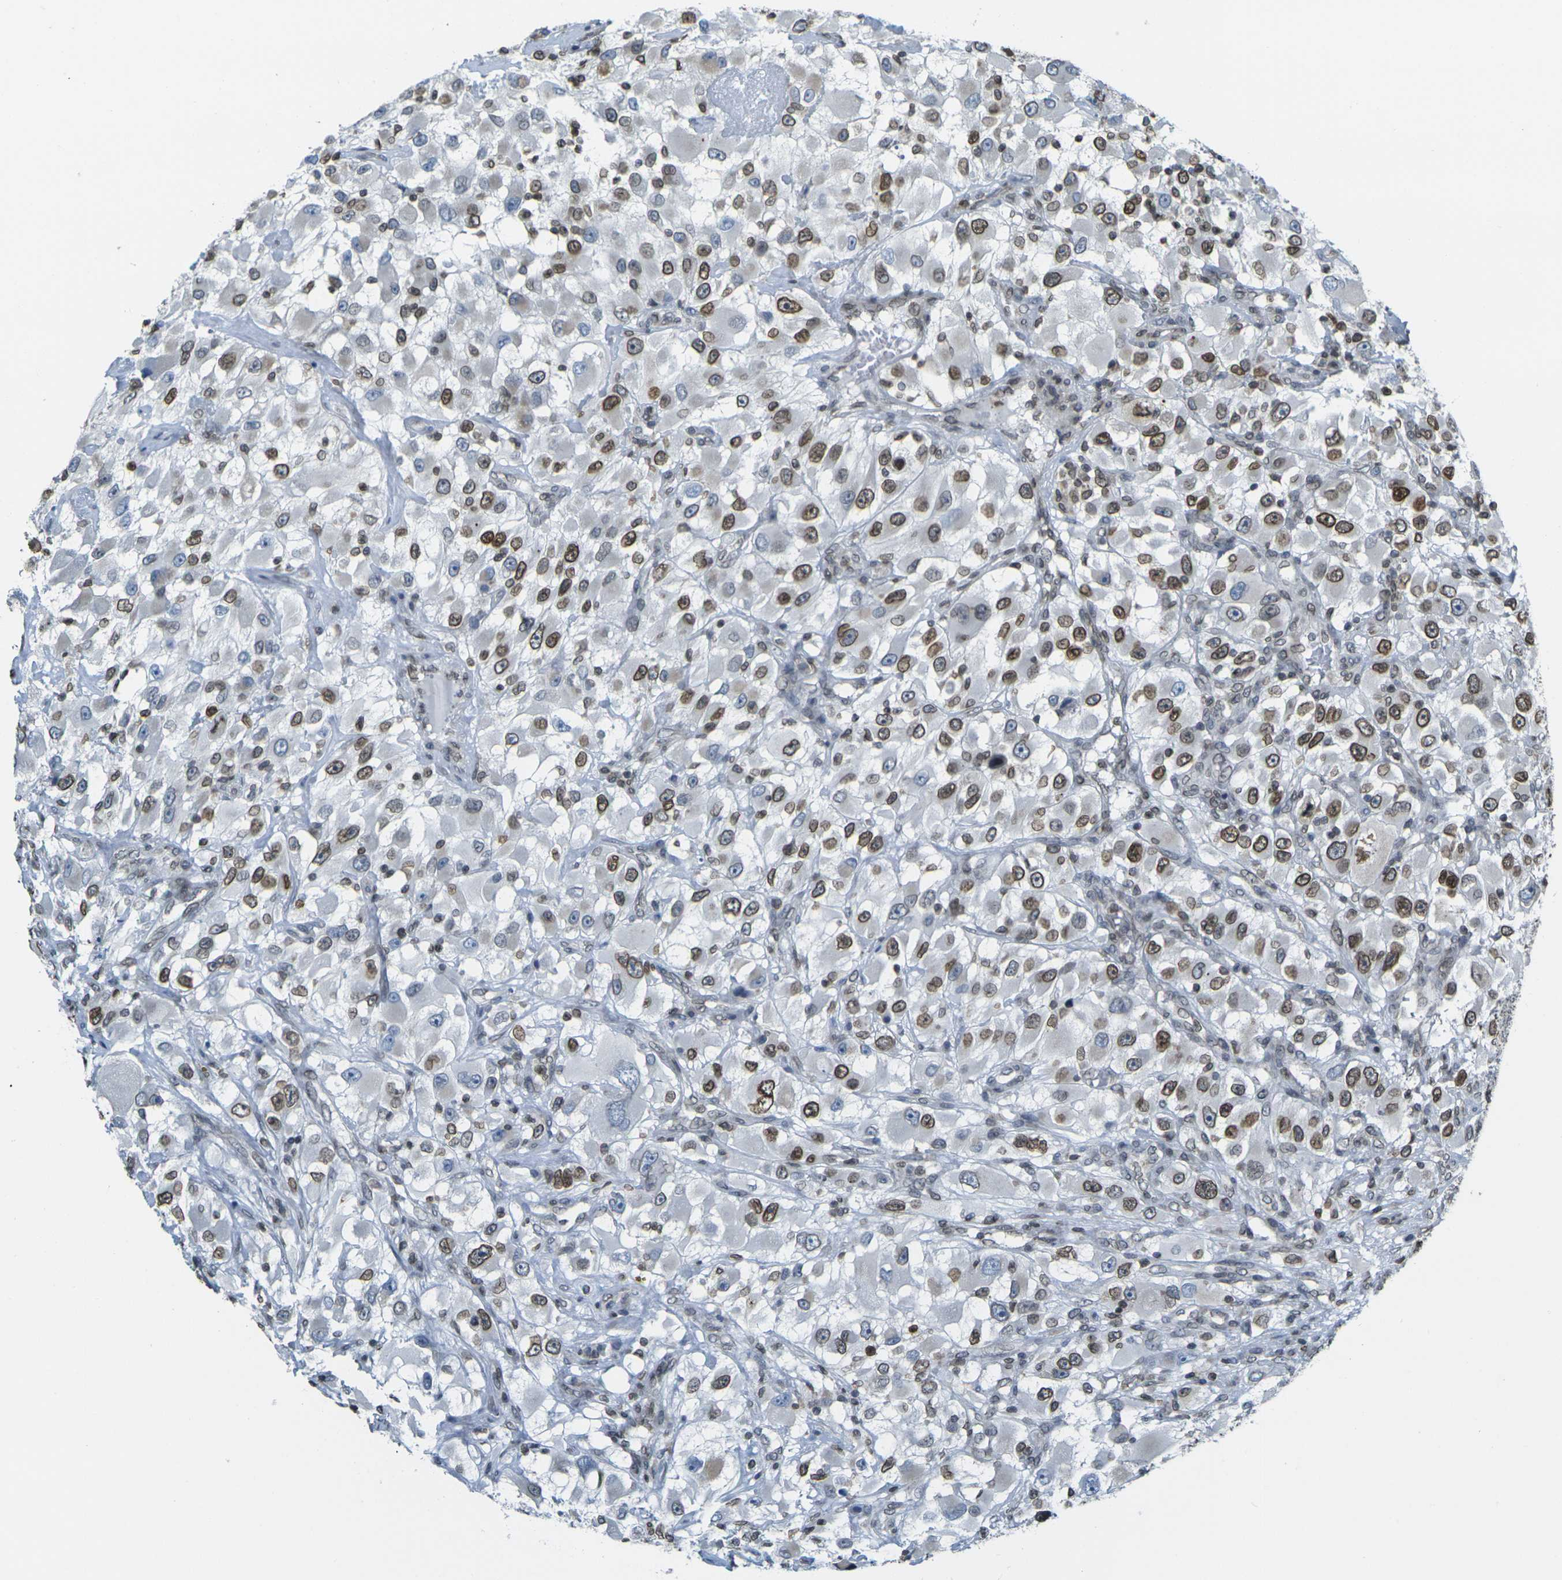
{"staining": {"intensity": "strong", "quantity": ">75%", "location": "cytoplasmic/membranous,nuclear"}, "tissue": "renal cancer", "cell_type": "Tumor cells", "image_type": "cancer", "snomed": [{"axis": "morphology", "description": "Adenocarcinoma, NOS"}, {"axis": "topography", "description": "Kidney"}], "caption": "Human renal cancer (adenocarcinoma) stained for a protein (brown) reveals strong cytoplasmic/membranous and nuclear positive positivity in about >75% of tumor cells.", "gene": "BRDT", "patient": {"sex": "female", "age": 52}}